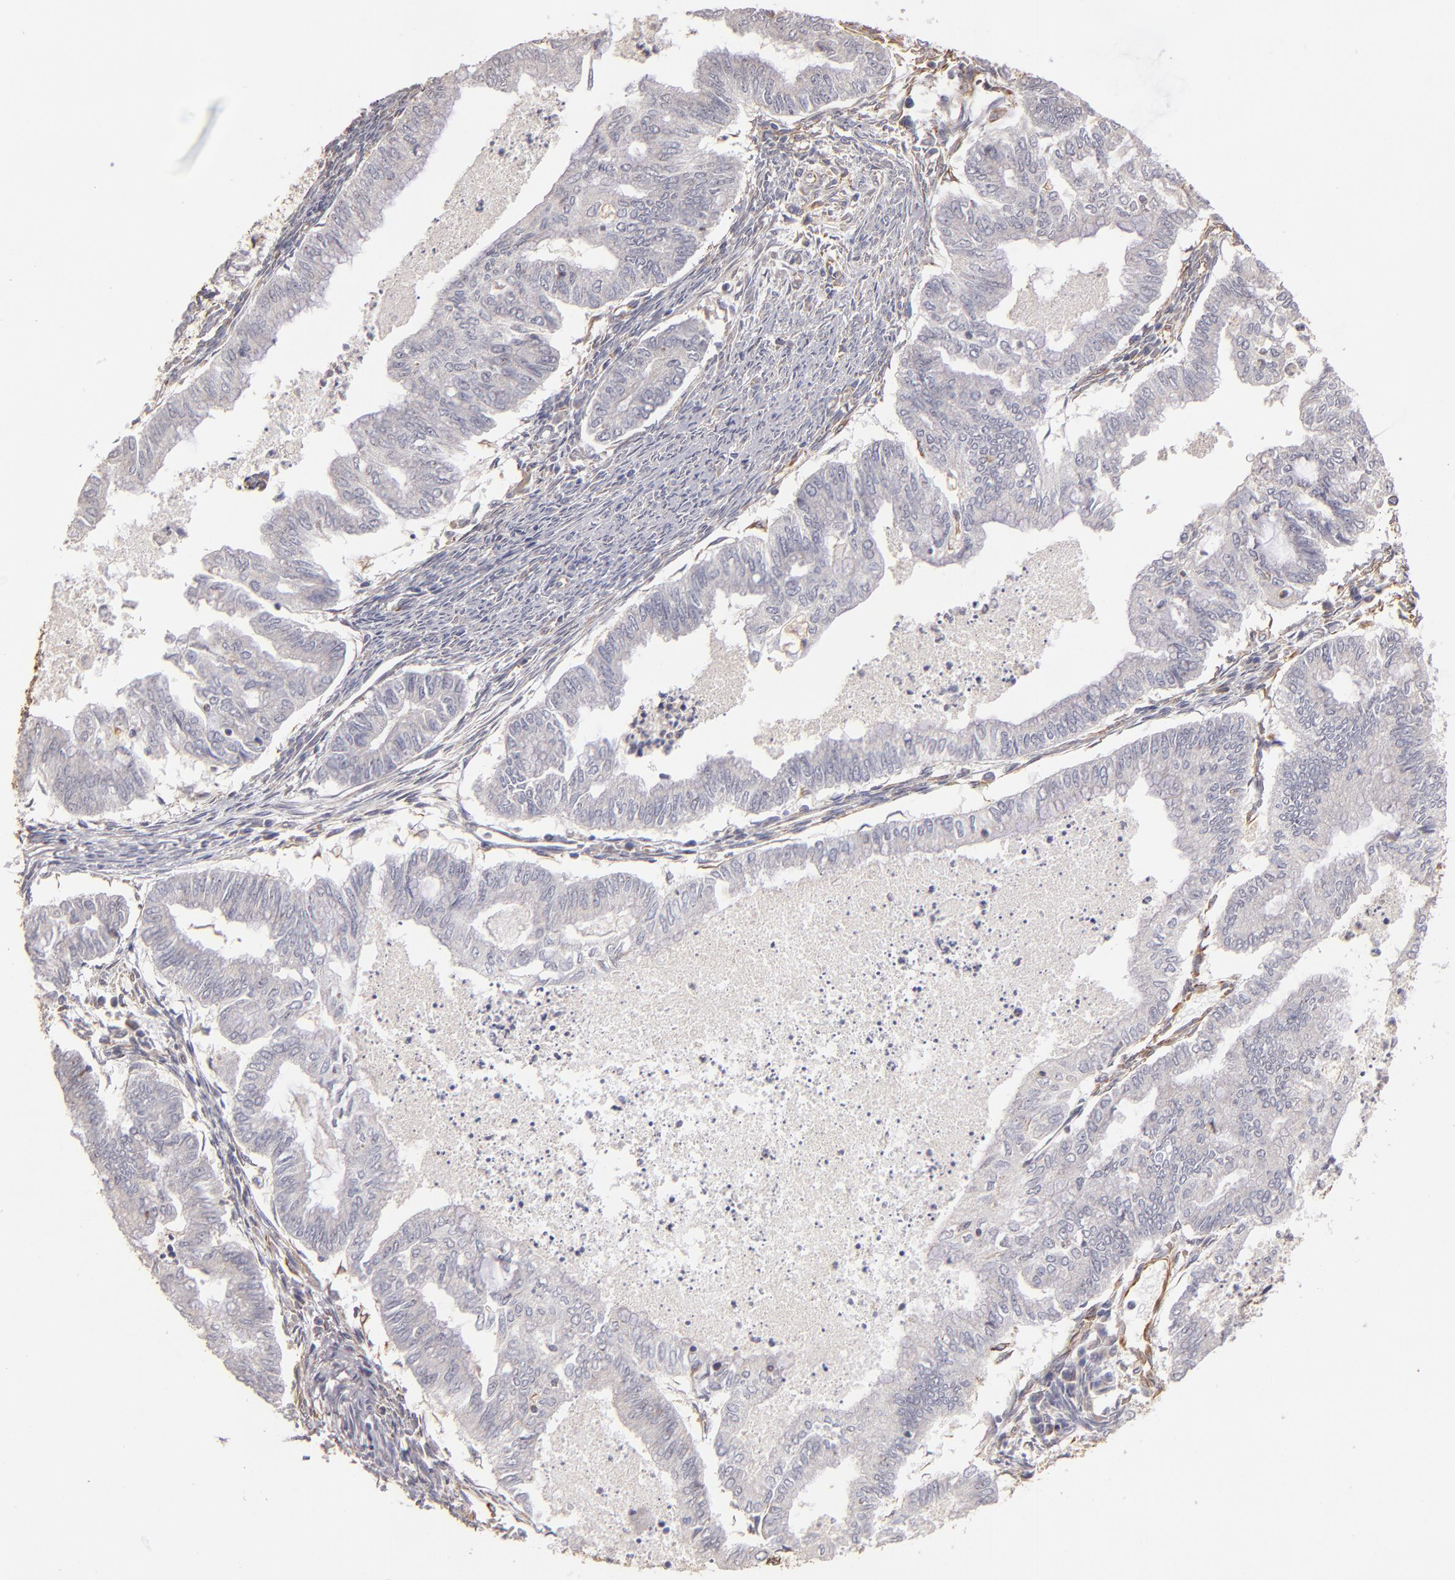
{"staining": {"intensity": "negative", "quantity": "none", "location": "none"}, "tissue": "endometrial cancer", "cell_type": "Tumor cells", "image_type": "cancer", "snomed": [{"axis": "morphology", "description": "Adenocarcinoma, NOS"}, {"axis": "topography", "description": "Endometrium"}], "caption": "Tumor cells are negative for brown protein staining in endometrial cancer (adenocarcinoma).", "gene": "ABCC1", "patient": {"sex": "female", "age": 79}}